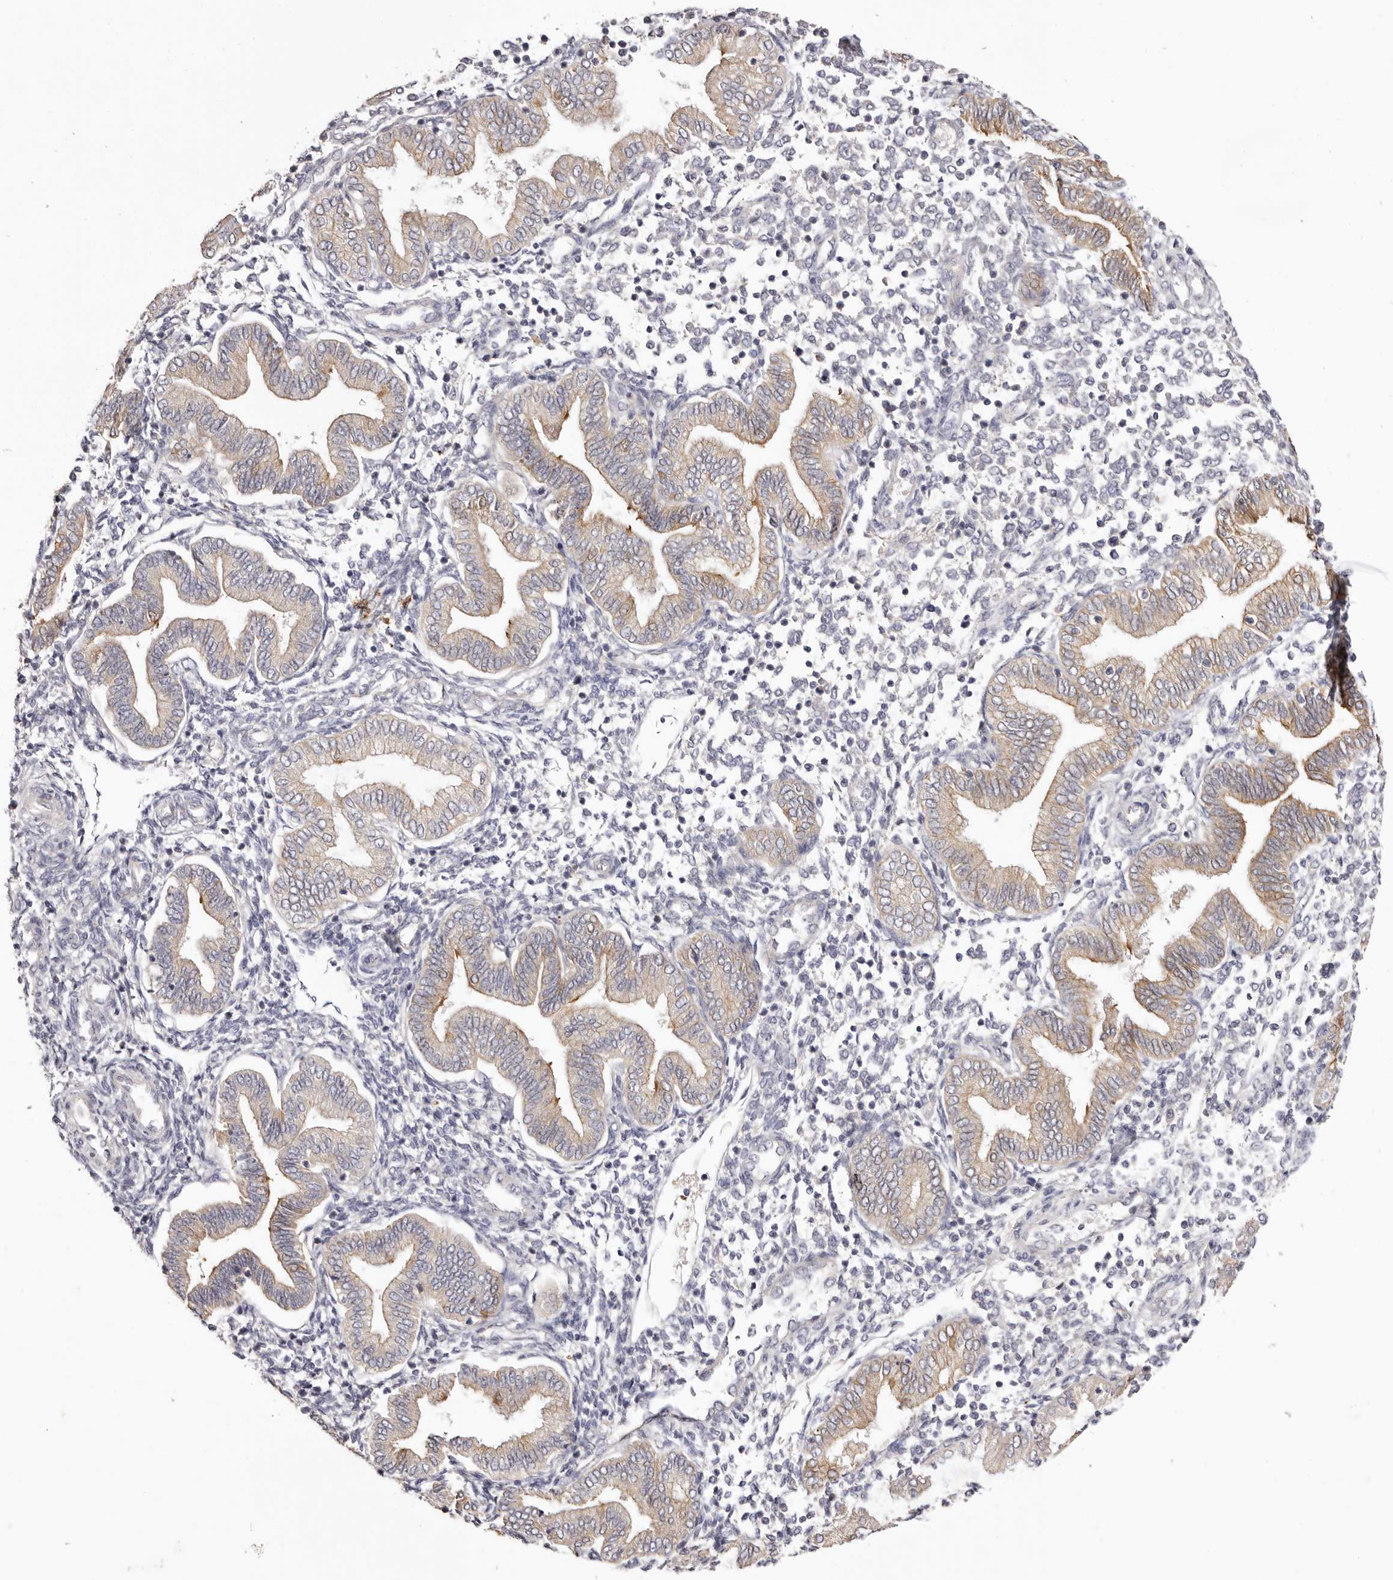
{"staining": {"intensity": "negative", "quantity": "none", "location": "none"}, "tissue": "endometrium", "cell_type": "Cells in endometrial stroma", "image_type": "normal", "snomed": [{"axis": "morphology", "description": "Normal tissue, NOS"}, {"axis": "topography", "description": "Endometrium"}], "caption": "Immunohistochemistry of benign endometrium demonstrates no positivity in cells in endometrial stroma. (Brightfield microscopy of DAB (3,3'-diaminobenzidine) immunohistochemistry (IHC) at high magnification).", "gene": "STK16", "patient": {"sex": "female", "age": 53}}